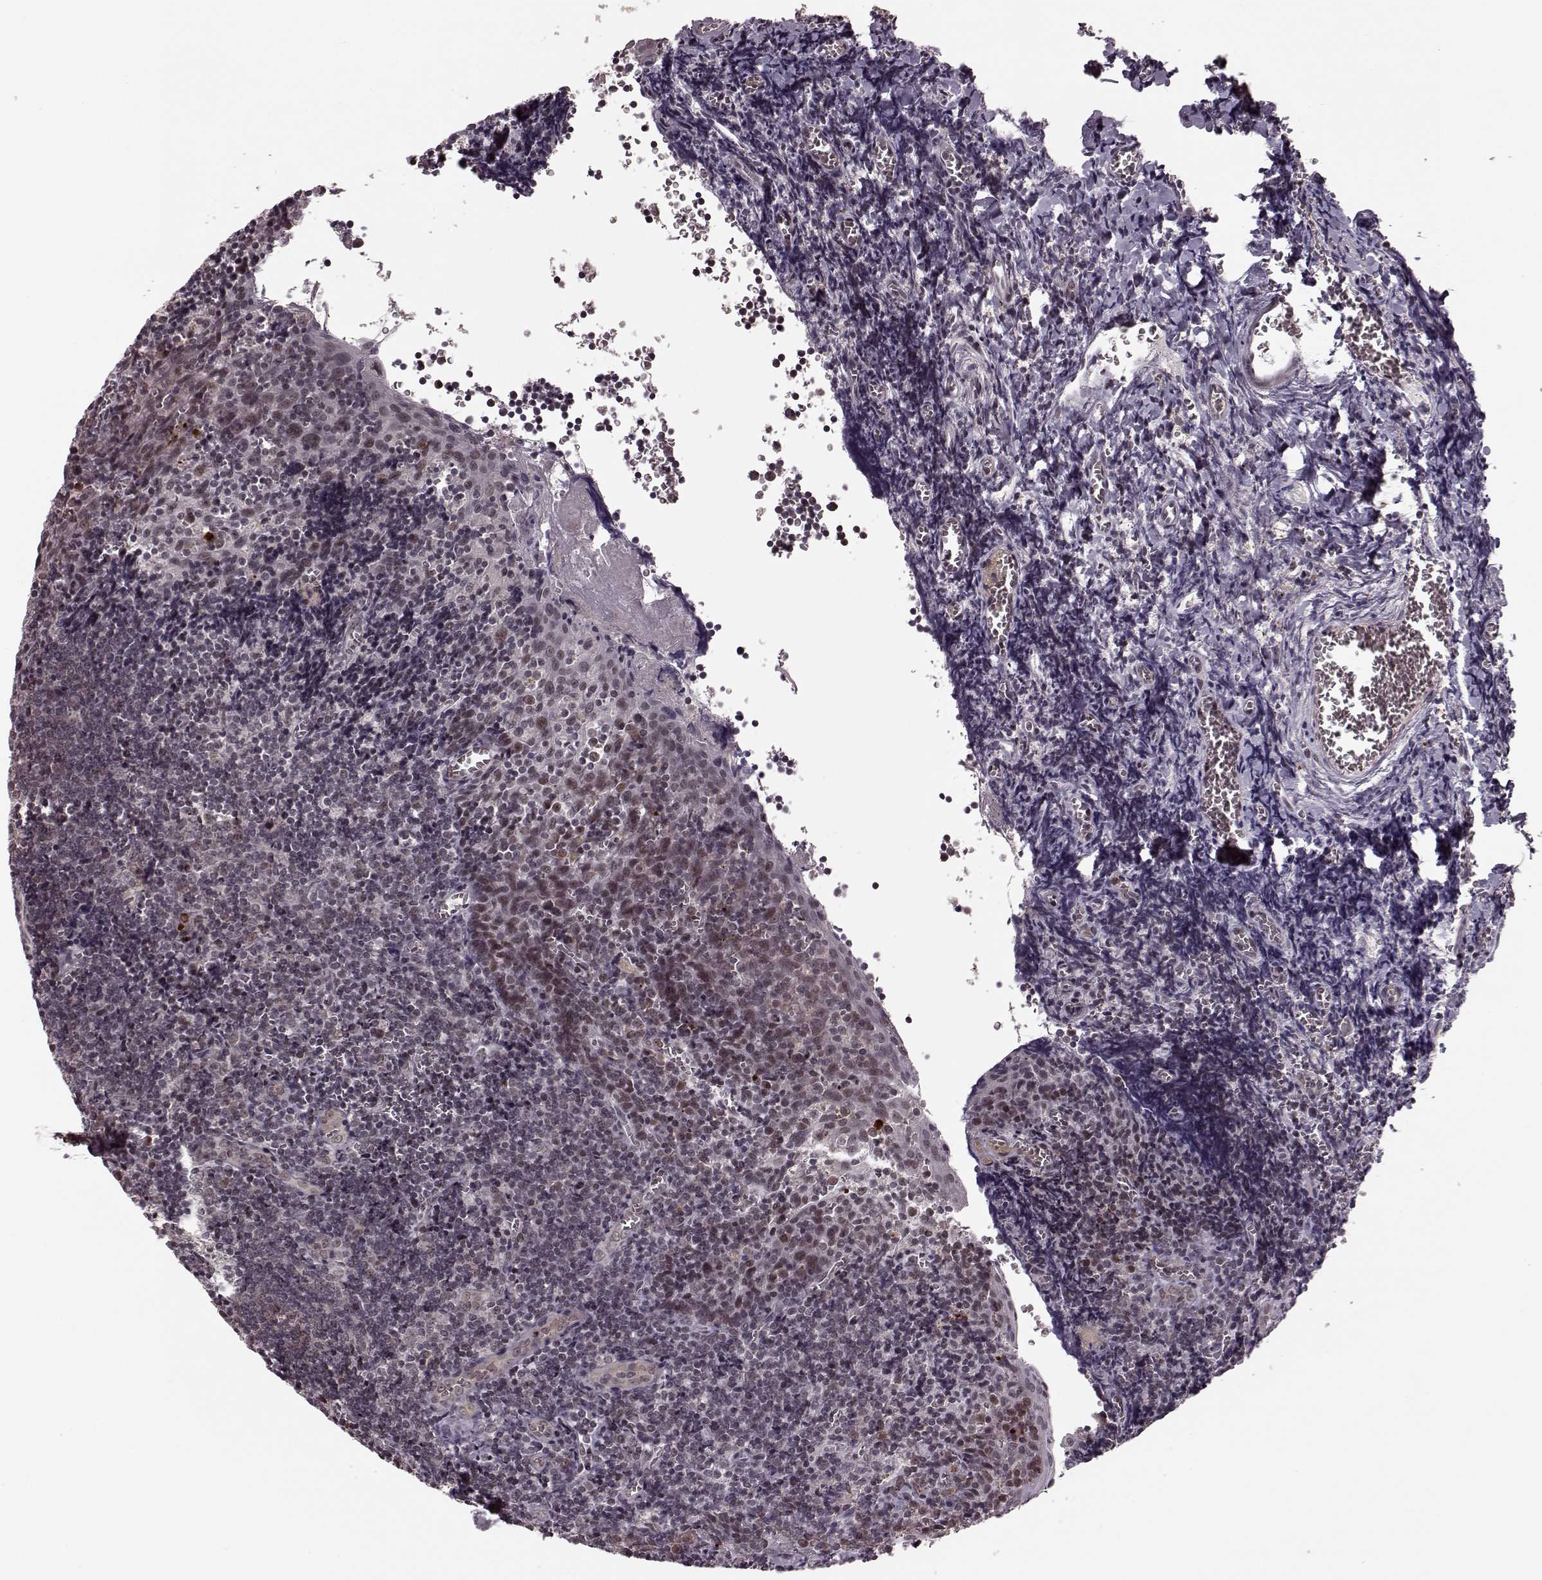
{"staining": {"intensity": "weak", "quantity": ">75%", "location": "cytoplasmic/membranous"}, "tissue": "tonsil", "cell_type": "Germinal center cells", "image_type": "normal", "snomed": [{"axis": "morphology", "description": "Normal tissue, NOS"}, {"axis": "morphology", "description": "Inflammation, NOS"}, {"axis": "topography", "description": "Tonsil"}], "caption": "DAB (3,3'-diaminobenzidine) immunohistochemical staining of benign tonsil demonstrates weak cytoplasmic/membranous protein positivity in about >75% of germinal center cells.", "gene": "PLCB4", "patient": {"sex": "female", "age": 31}}